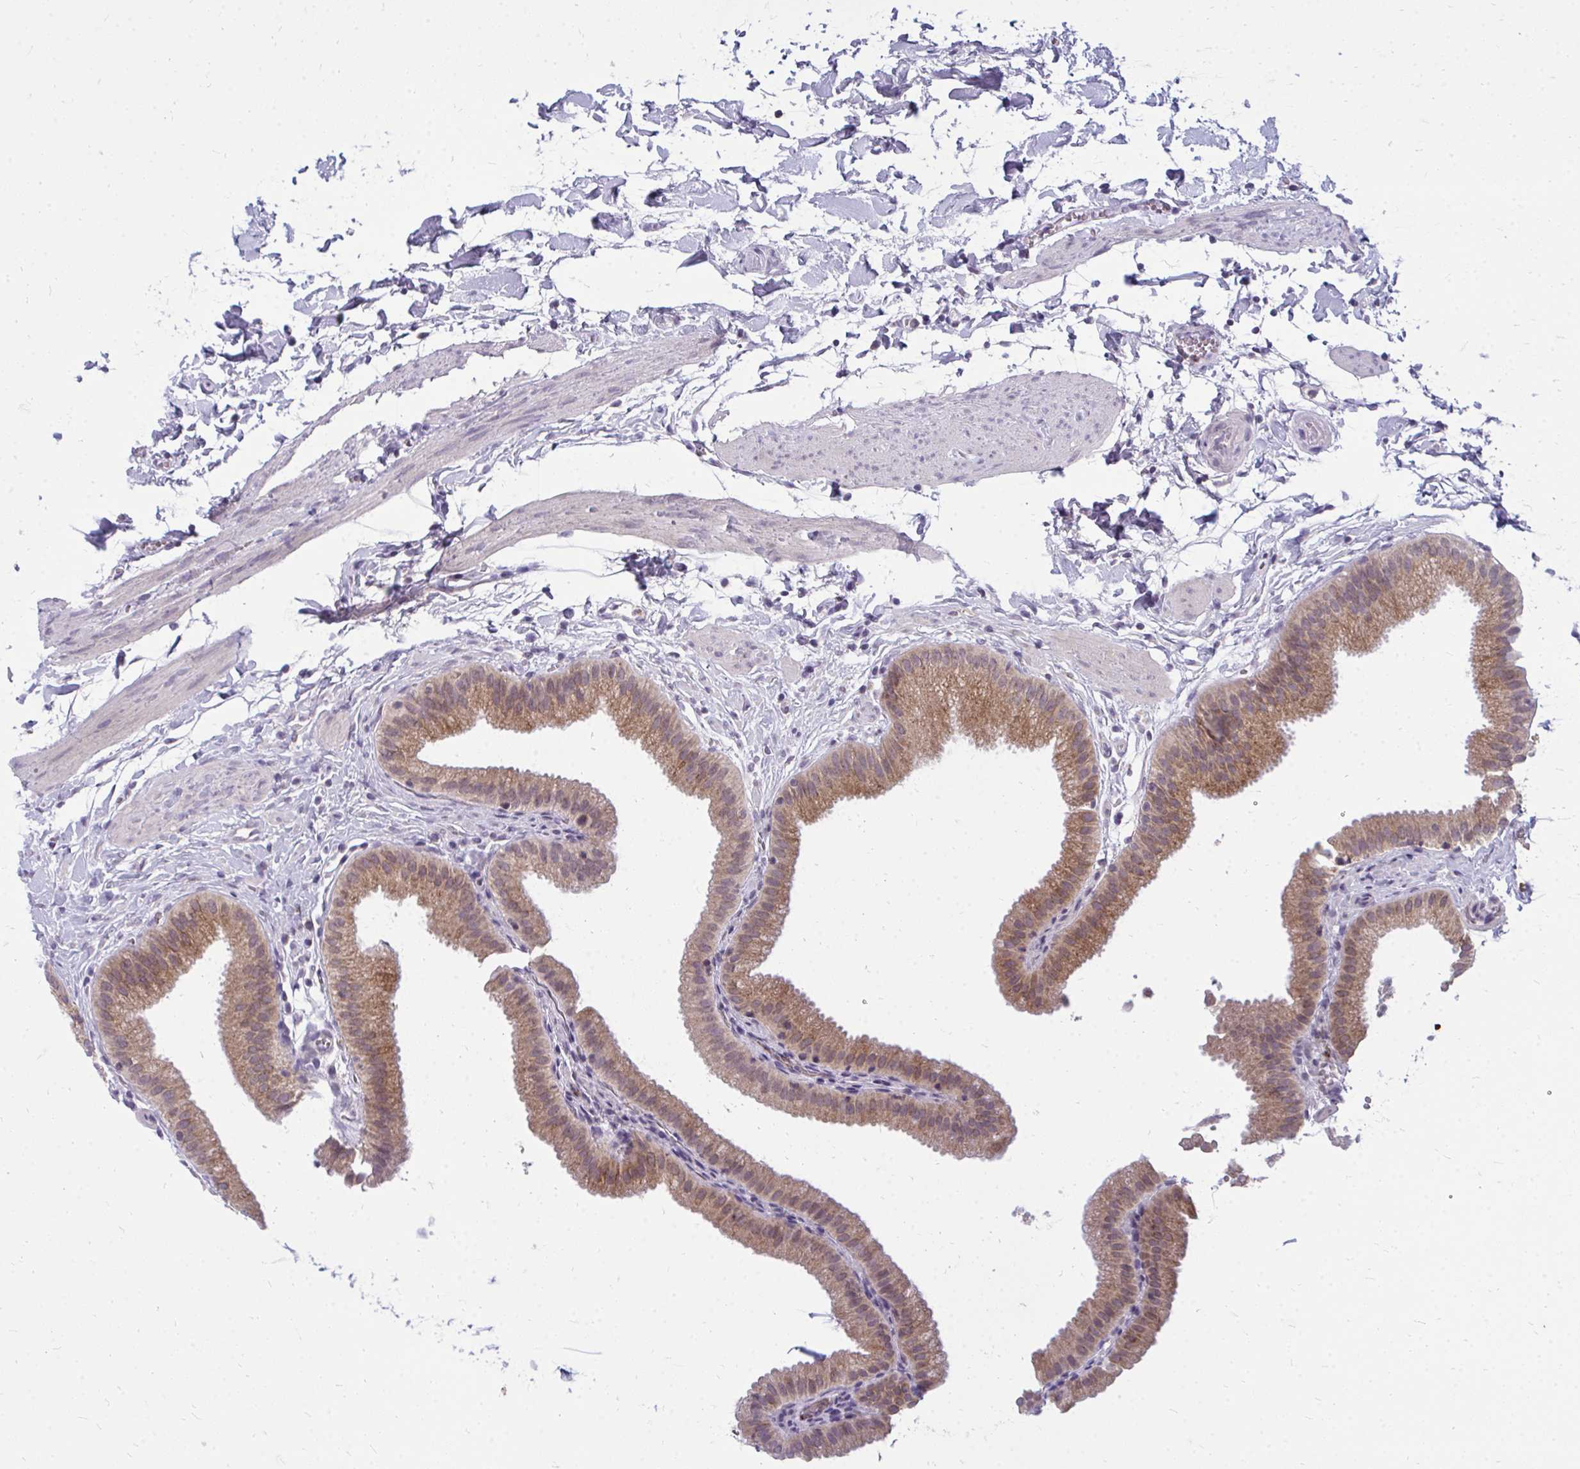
{"staining": {"intensity": "moderate", "quantity": ">75%", "location": "cytoplasmic/membranous"}, "tissue": "gallbladder", "cell_type": "Glandular cells", "image_type": "normal", "snomed": [{"axis": "morphology", "description": "Normal tissue, NOS"}, {"axis": "topography", "description": "Gallbladder"}], "caption": "A brown stain highlights moderate cytoplasmic/membranous positivity of a protein in glandular cells of normal gallbladder. (IHC, brightfield microscopy, high magnification).", "gene": "ACSL5", "patient": {"sex": "female", "age": 63}}